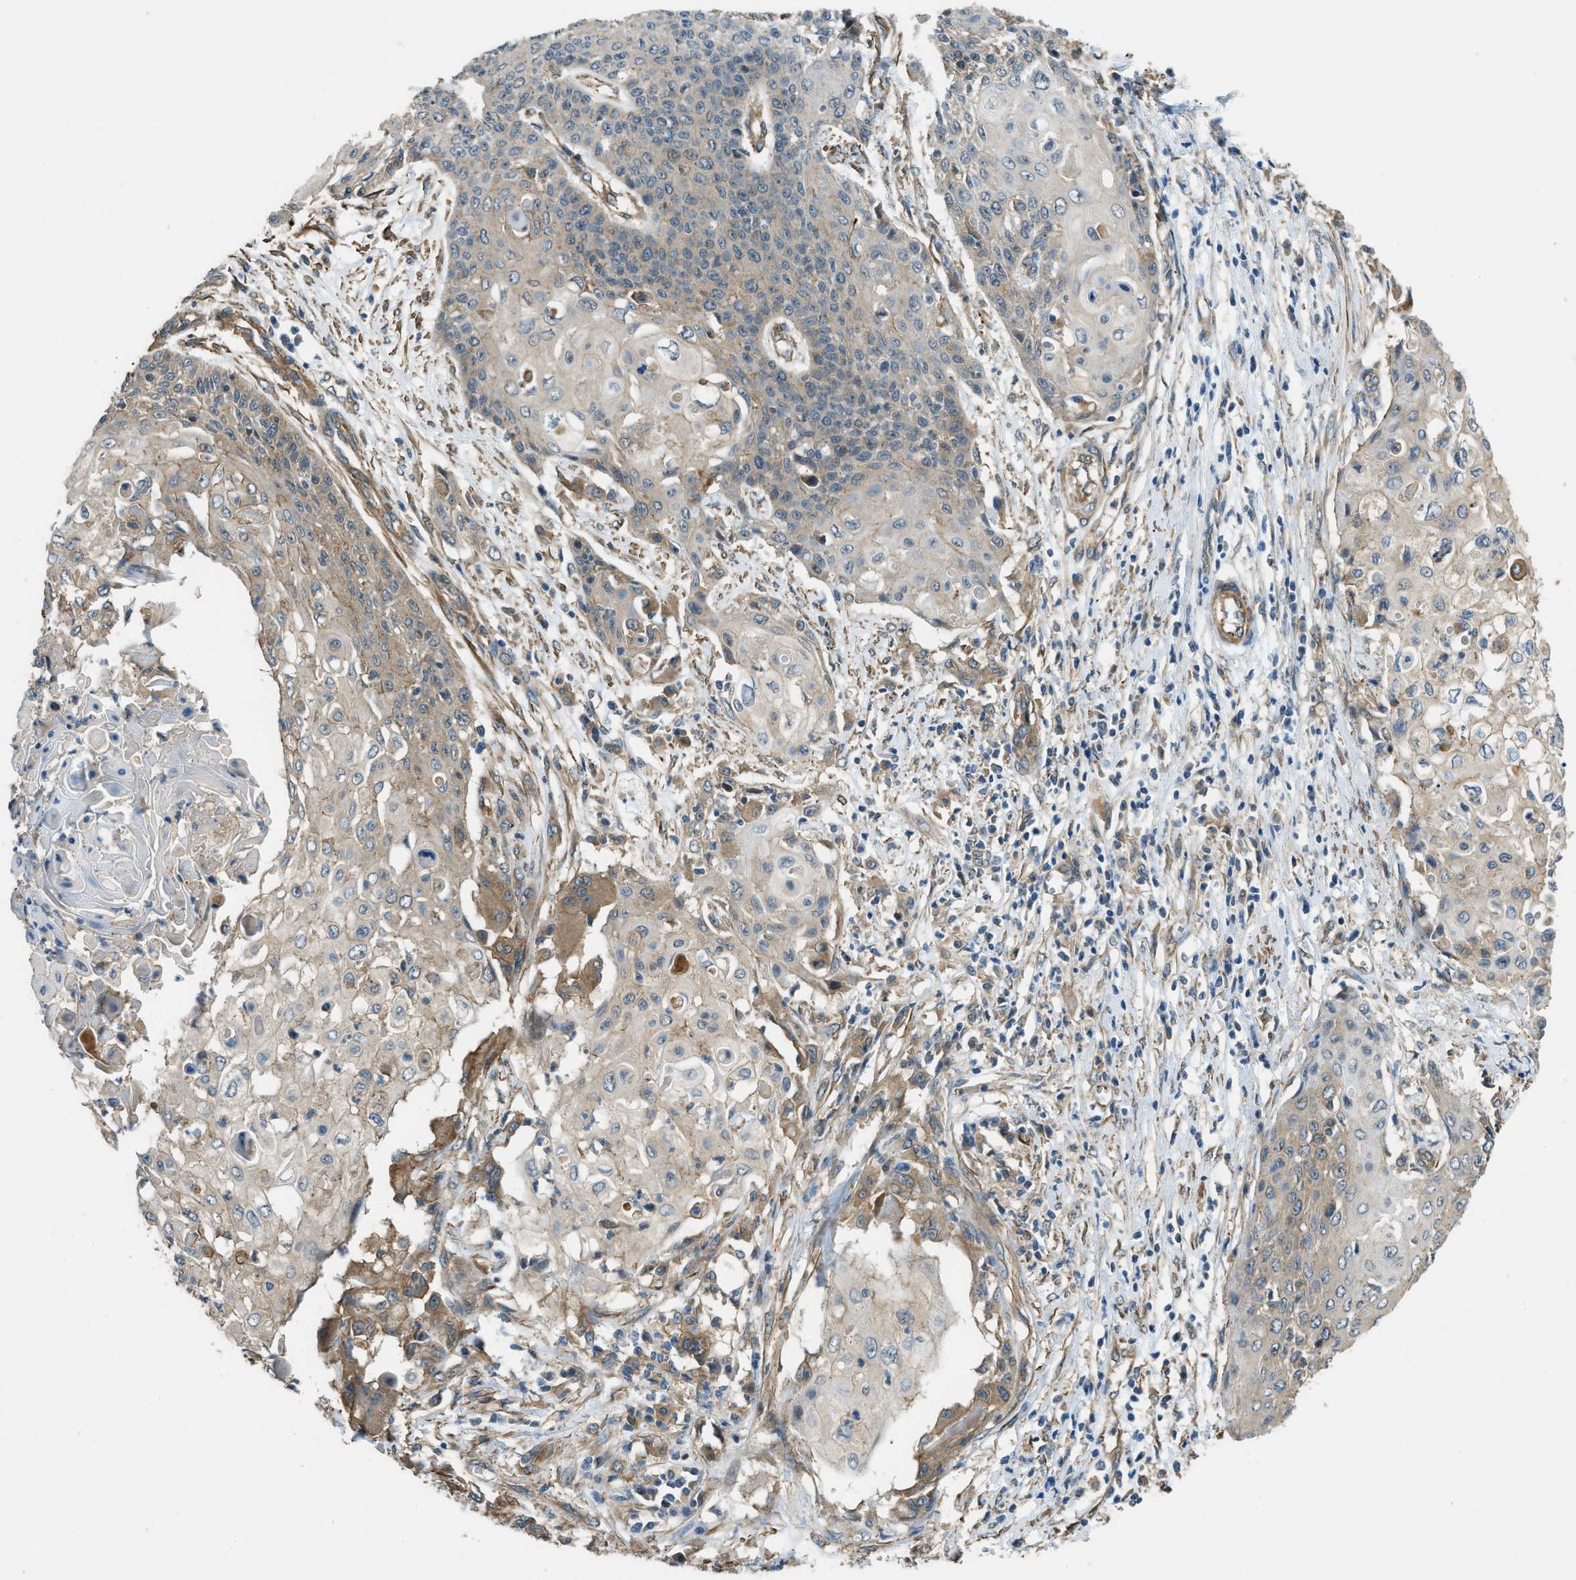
{"staining": {"intensity": "weak", "quantity": "25%-75%", "location": "cytoplasmic/membranous"}, "tissue": "cervical cancer", "cell_type": "Tumor cells", "image_type": "cancer", "snomed": [{"axis": "morphology", "description": "Squamous cell carcinoma, NOS"}, {"axis": "topography", "description": "Cervix"}], "caption": "Brown immunohistochemical staining in human cervical cancer demonstrates weak cytoplasmic/membranous expression in approximately 25%-75% of tumor cells.", "gene": "CGN", "patient": {"sex": "female", "age": 39}}